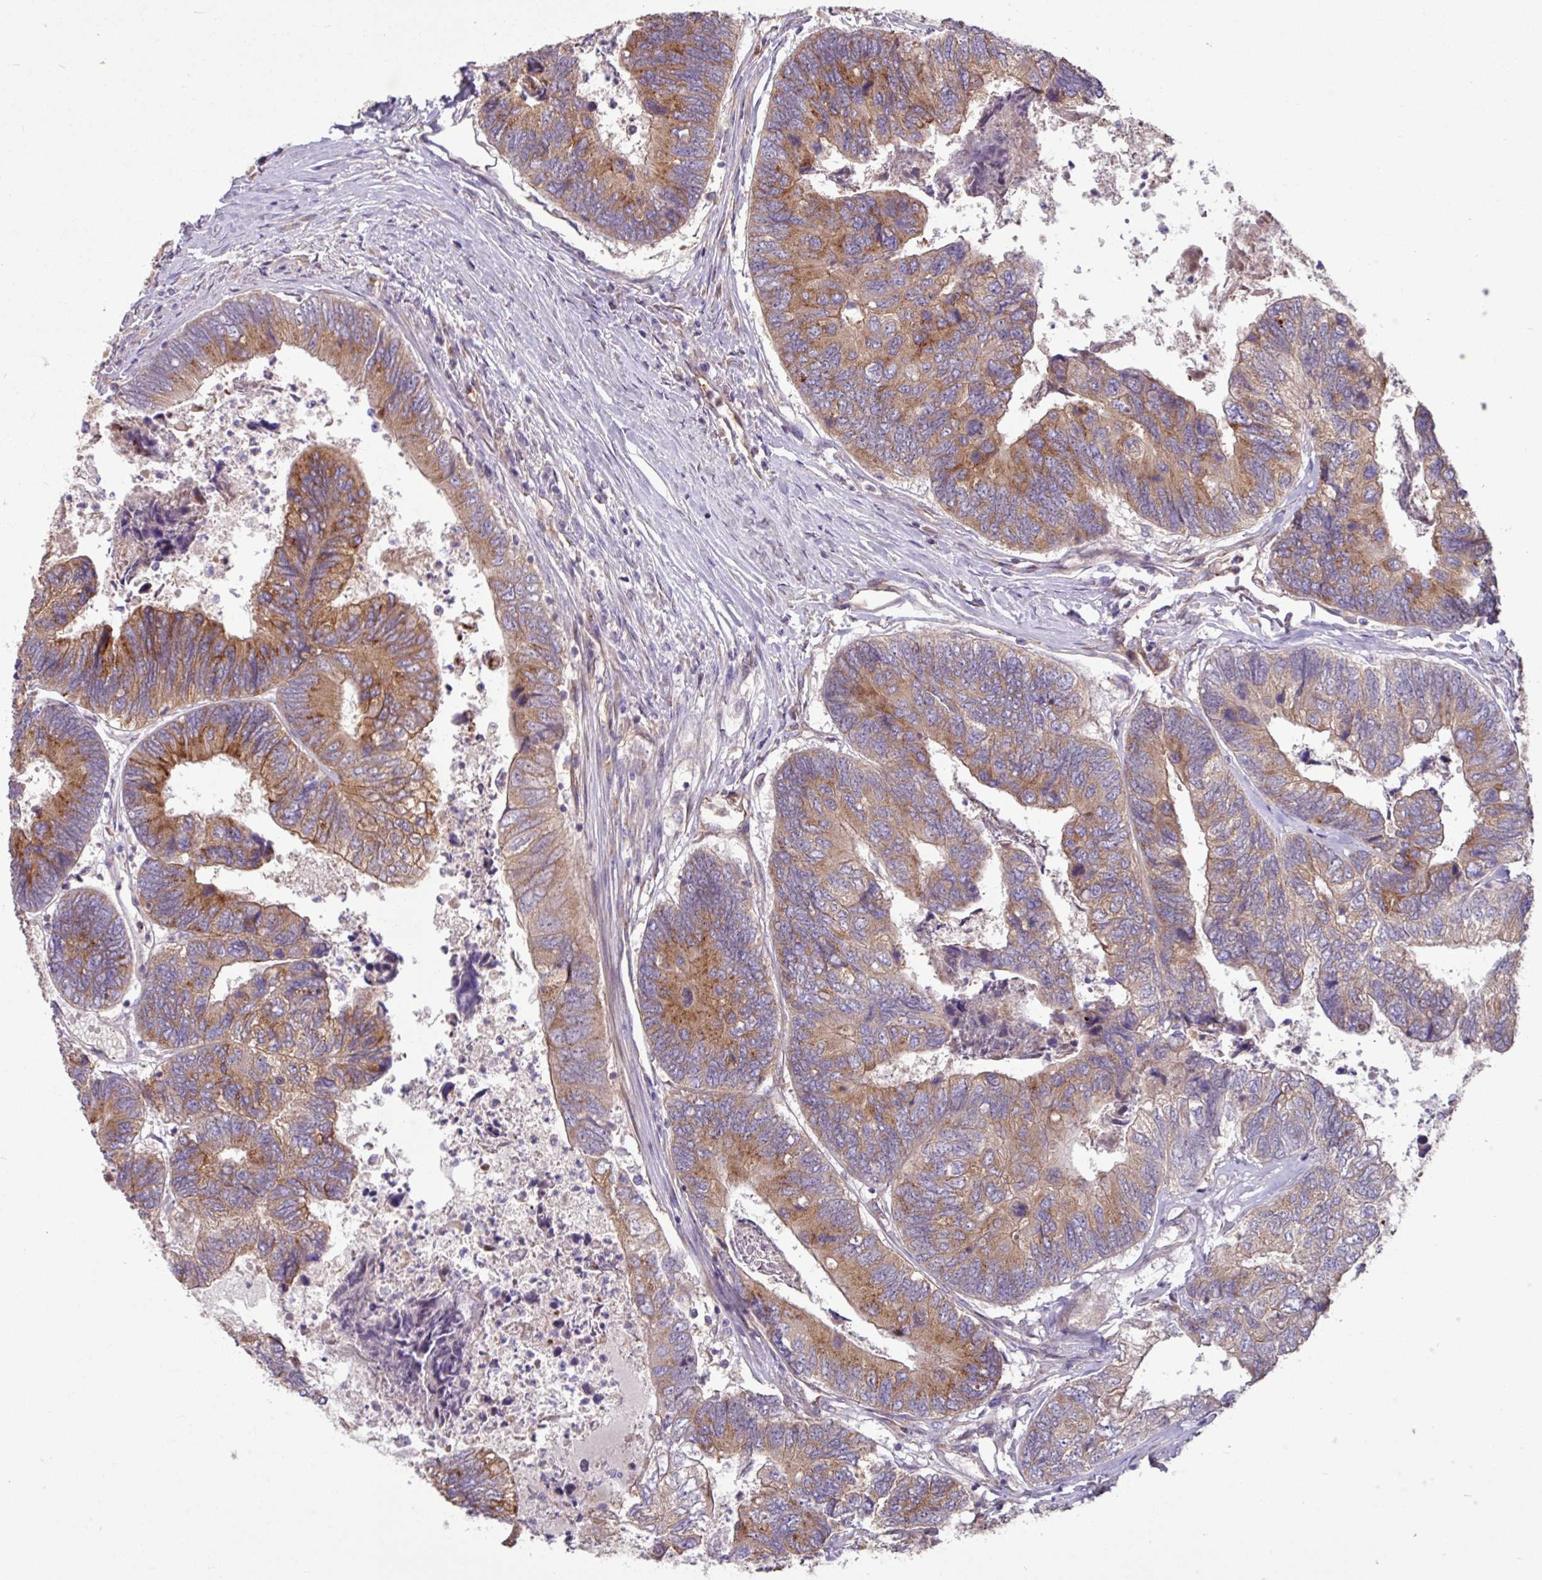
{"staining": {"intensity": "moderate", "quantity": ">75%", "location": "cytoplasmic/membranous"}, "tissue": "colorectal cancer", "cell_type": "Tumor cells", "image_type": "cancer", "snomed": [{"axis": "morphology", "description": "Adenocarcinoma, NOS"}, {"axis": "topography", "description": "Colon"}], "caption": "Immunohistochemical staining of human colorectal adenocarcinoma shows medium levels of moderate cytoplasmic/membranous protein staining in about >75% of tumor cells. (IHC, brightfield microscopy, high magnification).", "gene": "LSM12", "patient": {"sex": "female", "age": 67}}